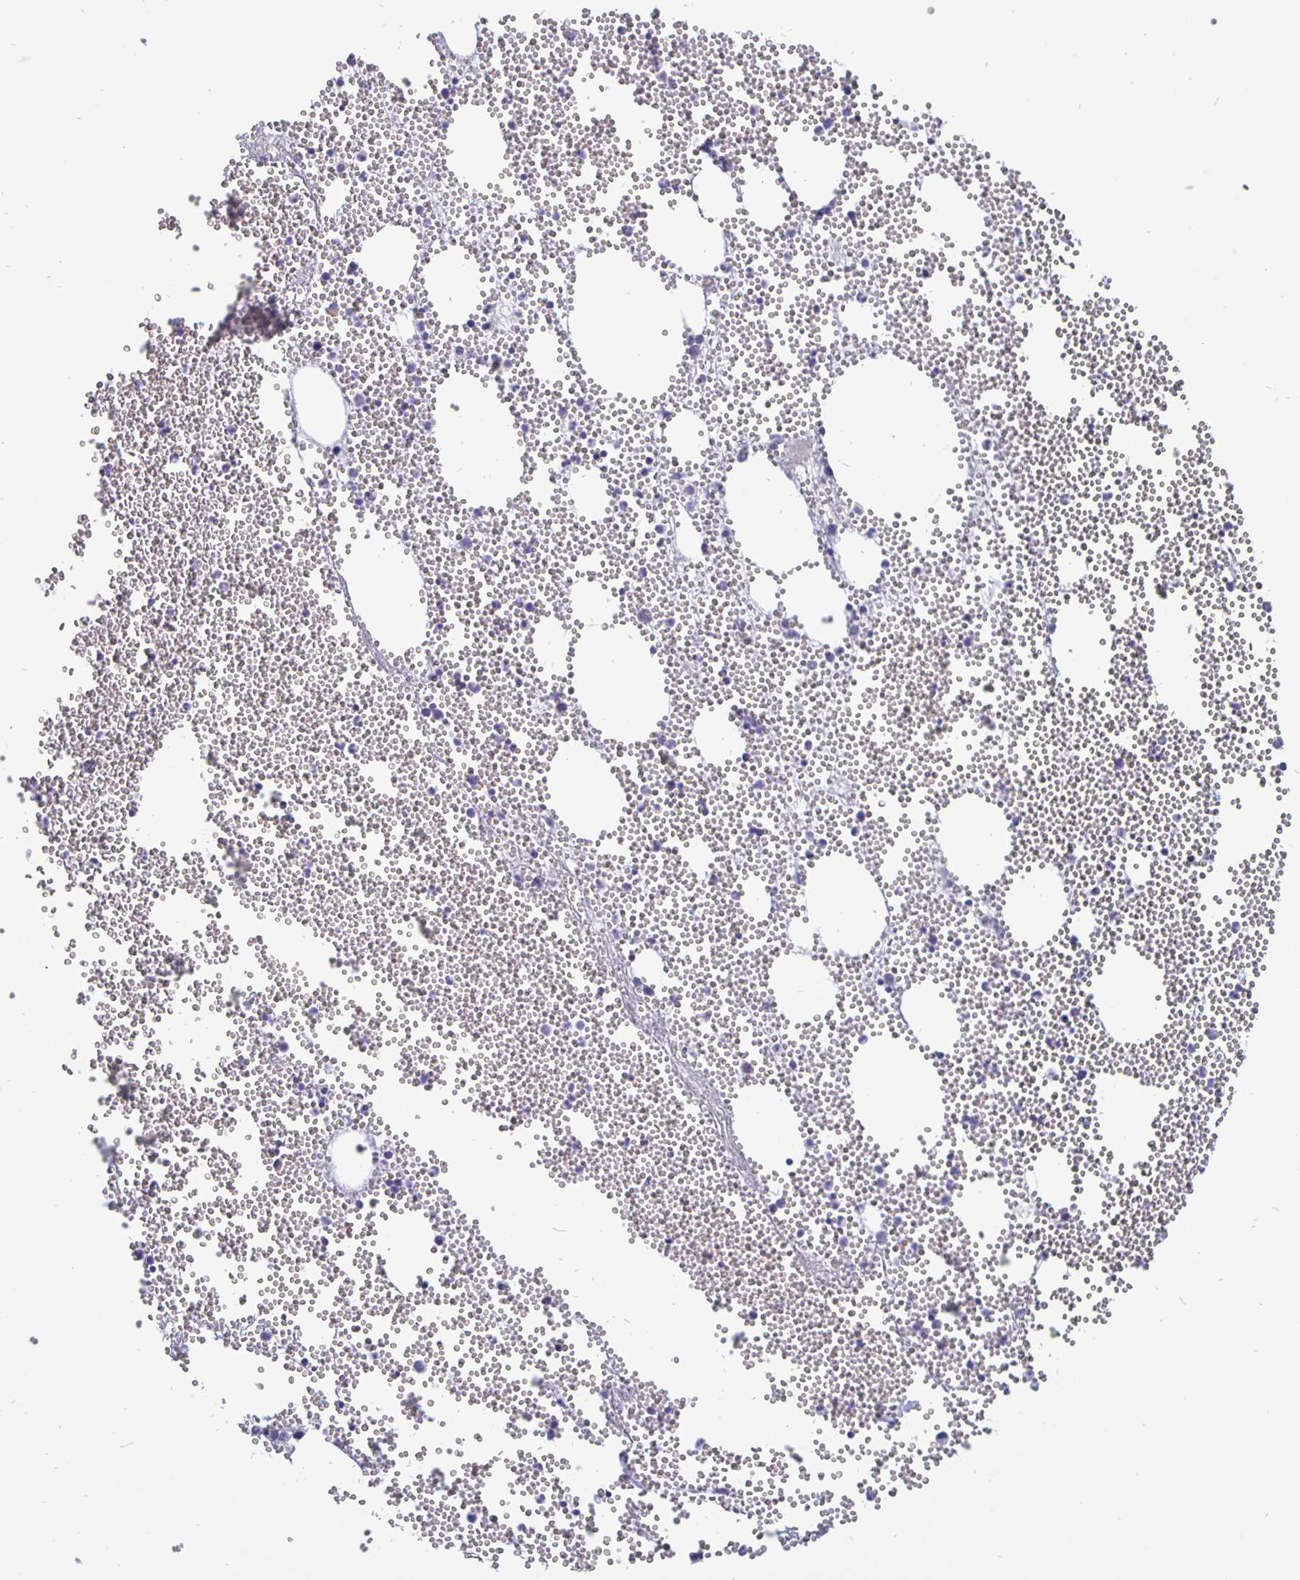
{"staining": {"intensity": "negative", "quantity": "none", "location": "none"}, "tissue": "bone marrow", "cell_type": "Hematopoietic cells", "image_type": "normal", "snomed": [{"axis": "morphology", "description": "Normal tissue, NOS"}, {"axis": "topography", "description": "Bone marrow"}], "caption": "This is a photomicrograph of immunohistochemistry staining of unremarkable bone marrow, which shows no positivity in hematopoietic cells. (DAB (3,3'-diaminobenzidine) immunohistochemistry (IHC) visualized using brightfield microscopy, high magnification).", "gene": "ERBB2", "patient": {"sex": "female", "age": 80}}